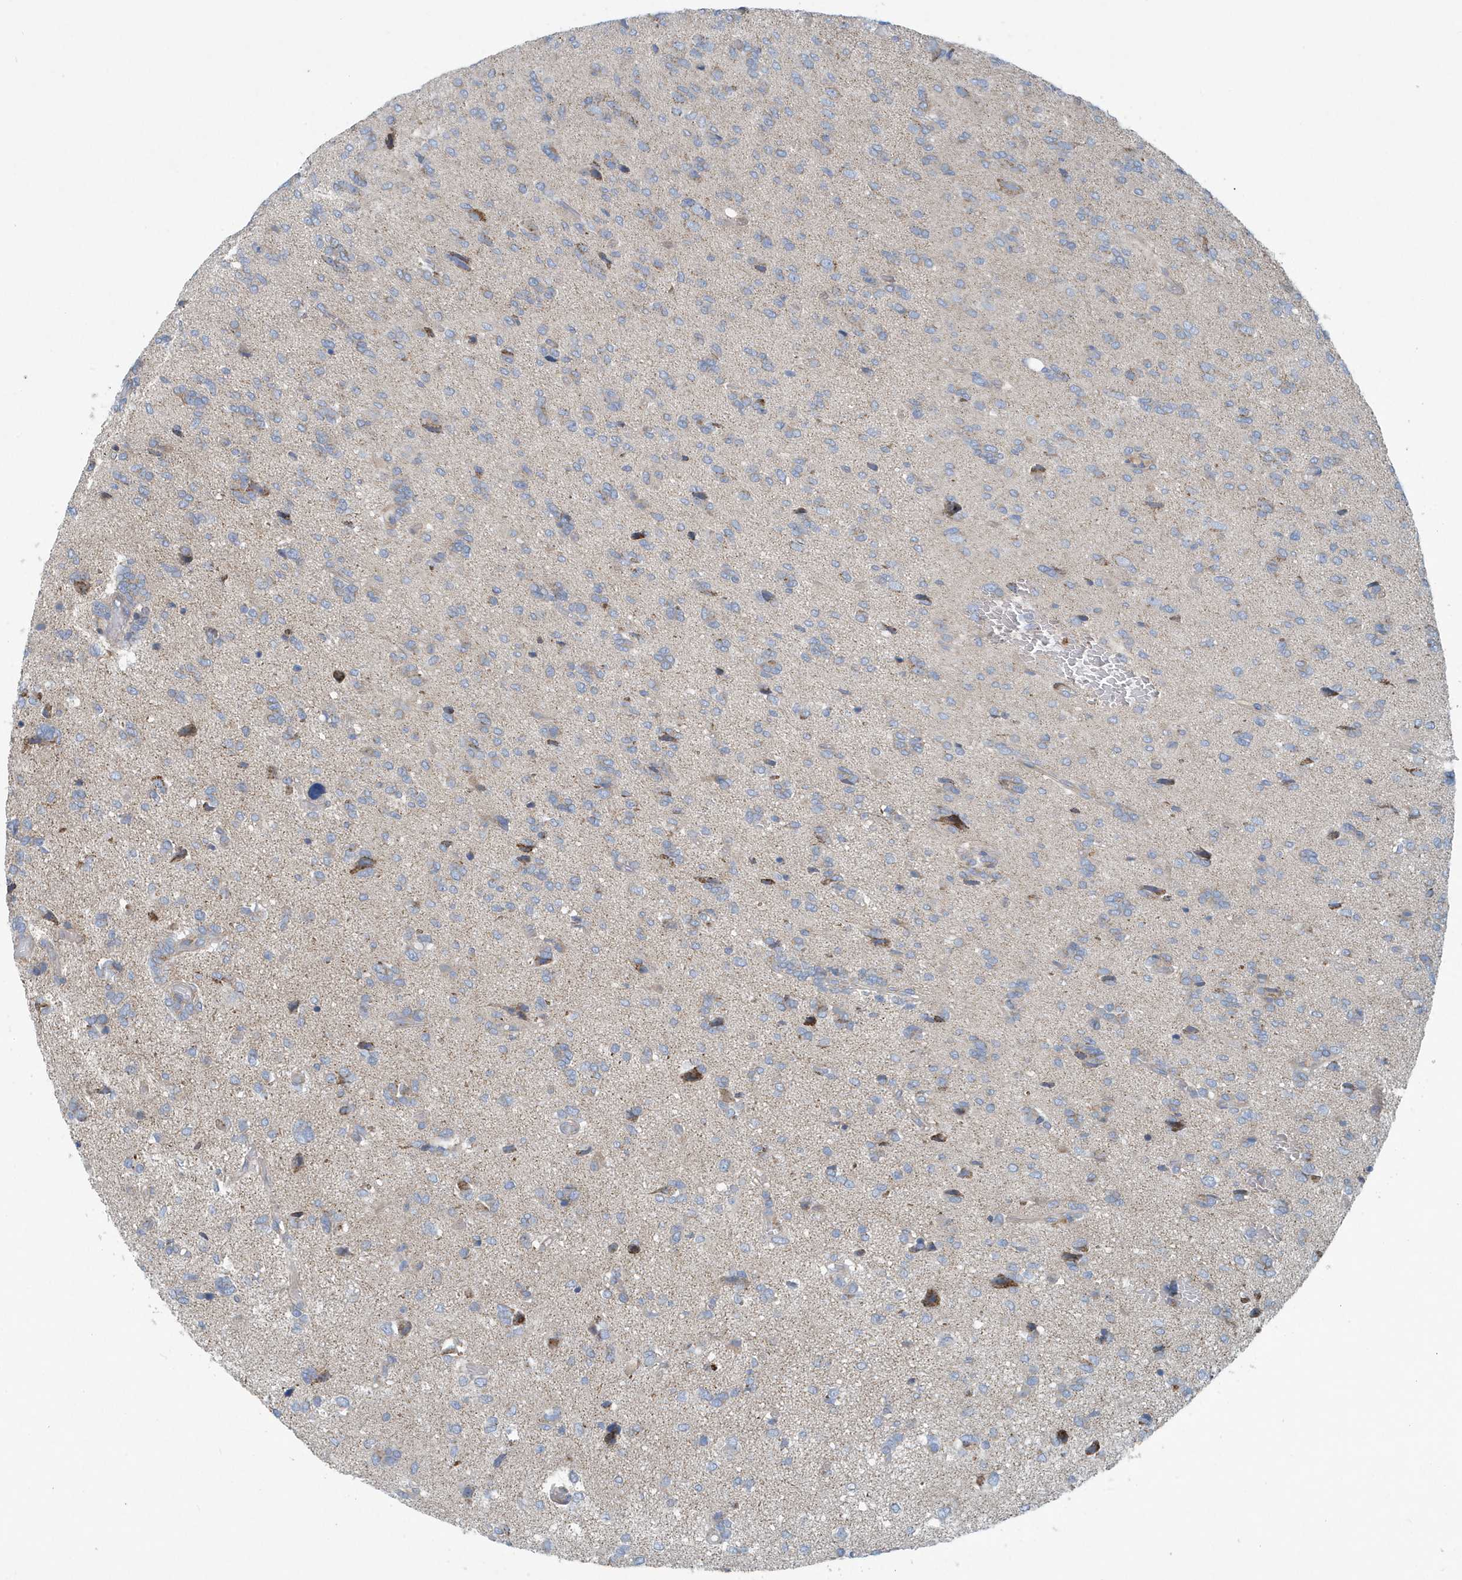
{"staining": {"intensity": "negative", "quantity": "none", "location": "none"}, "tissue": "glioma", "cell_type": "Tumor cells", "image_type": "cancer", "snomed": [{"axis": "morphology", "description": "Glioma, malignant, High grade"}, {"axis": "topography", "description": "Brain"}], "caption": "High-grade glioma (malignant) was stained to show a protein in brown. There is no significant positivity in tumor cells. (Brightfield microscopy of DAB immunohistochemistry at high magnification).", "gene": "PPM1M", "patient": {"sex": "female", "age": 59}}